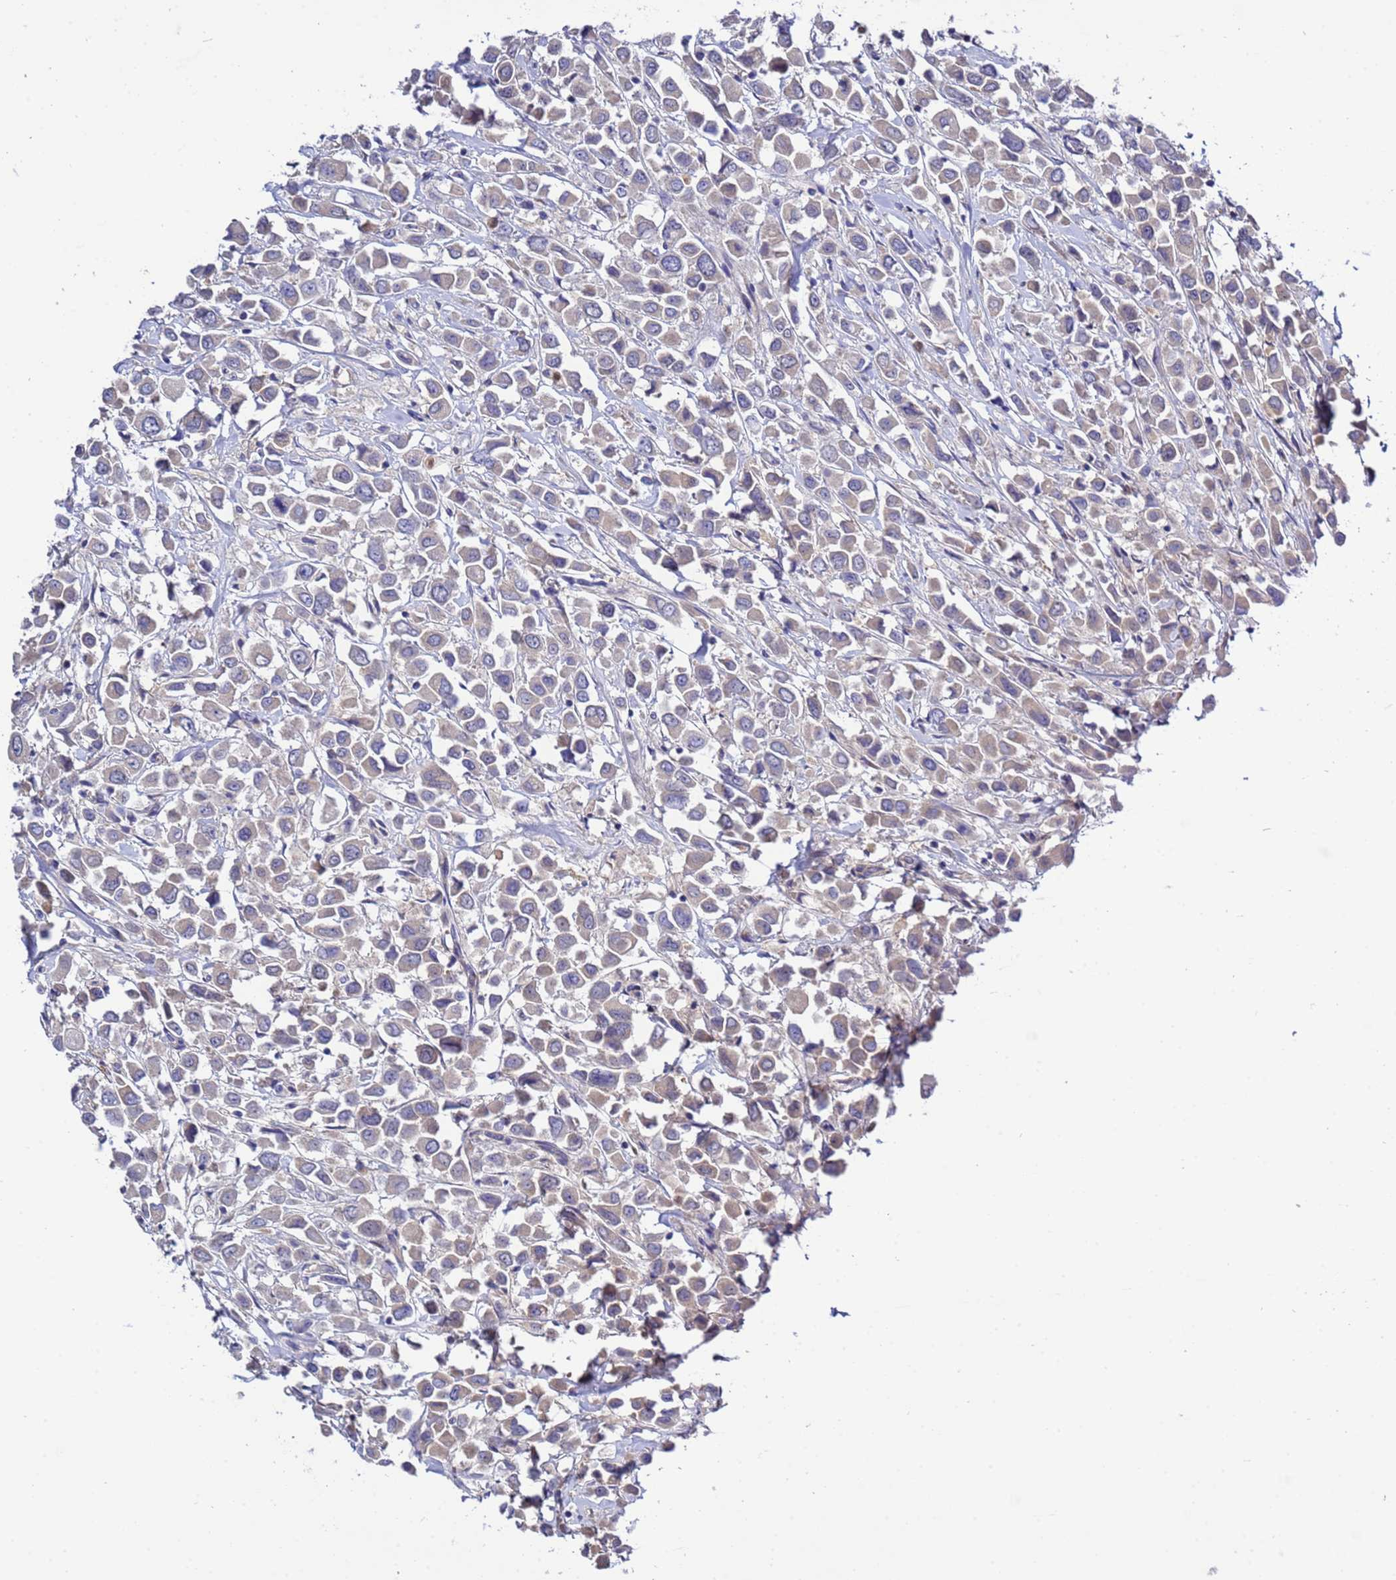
{"staining": {"intensity": "negative", "quantity": "none", "location": "none"}, "tissue": "breast cancer", "cell_type": "Tumor cells", "image_type": "cancer", "snomed": [{"axis": "morphology", "description": "Duct carcinoma"}, {"axis": "topography", "description": "Breast"}], "caption": "This is a micrograph of immunohistochemistry staining of breast cancer (infiltrating ductal carcinoma), which shows no staining in tumor cells. (DAB immunohistochemistry (IHC), high magnification).", "gene": "RC3H2", "patient": {"sex": "female", "age": 61}}